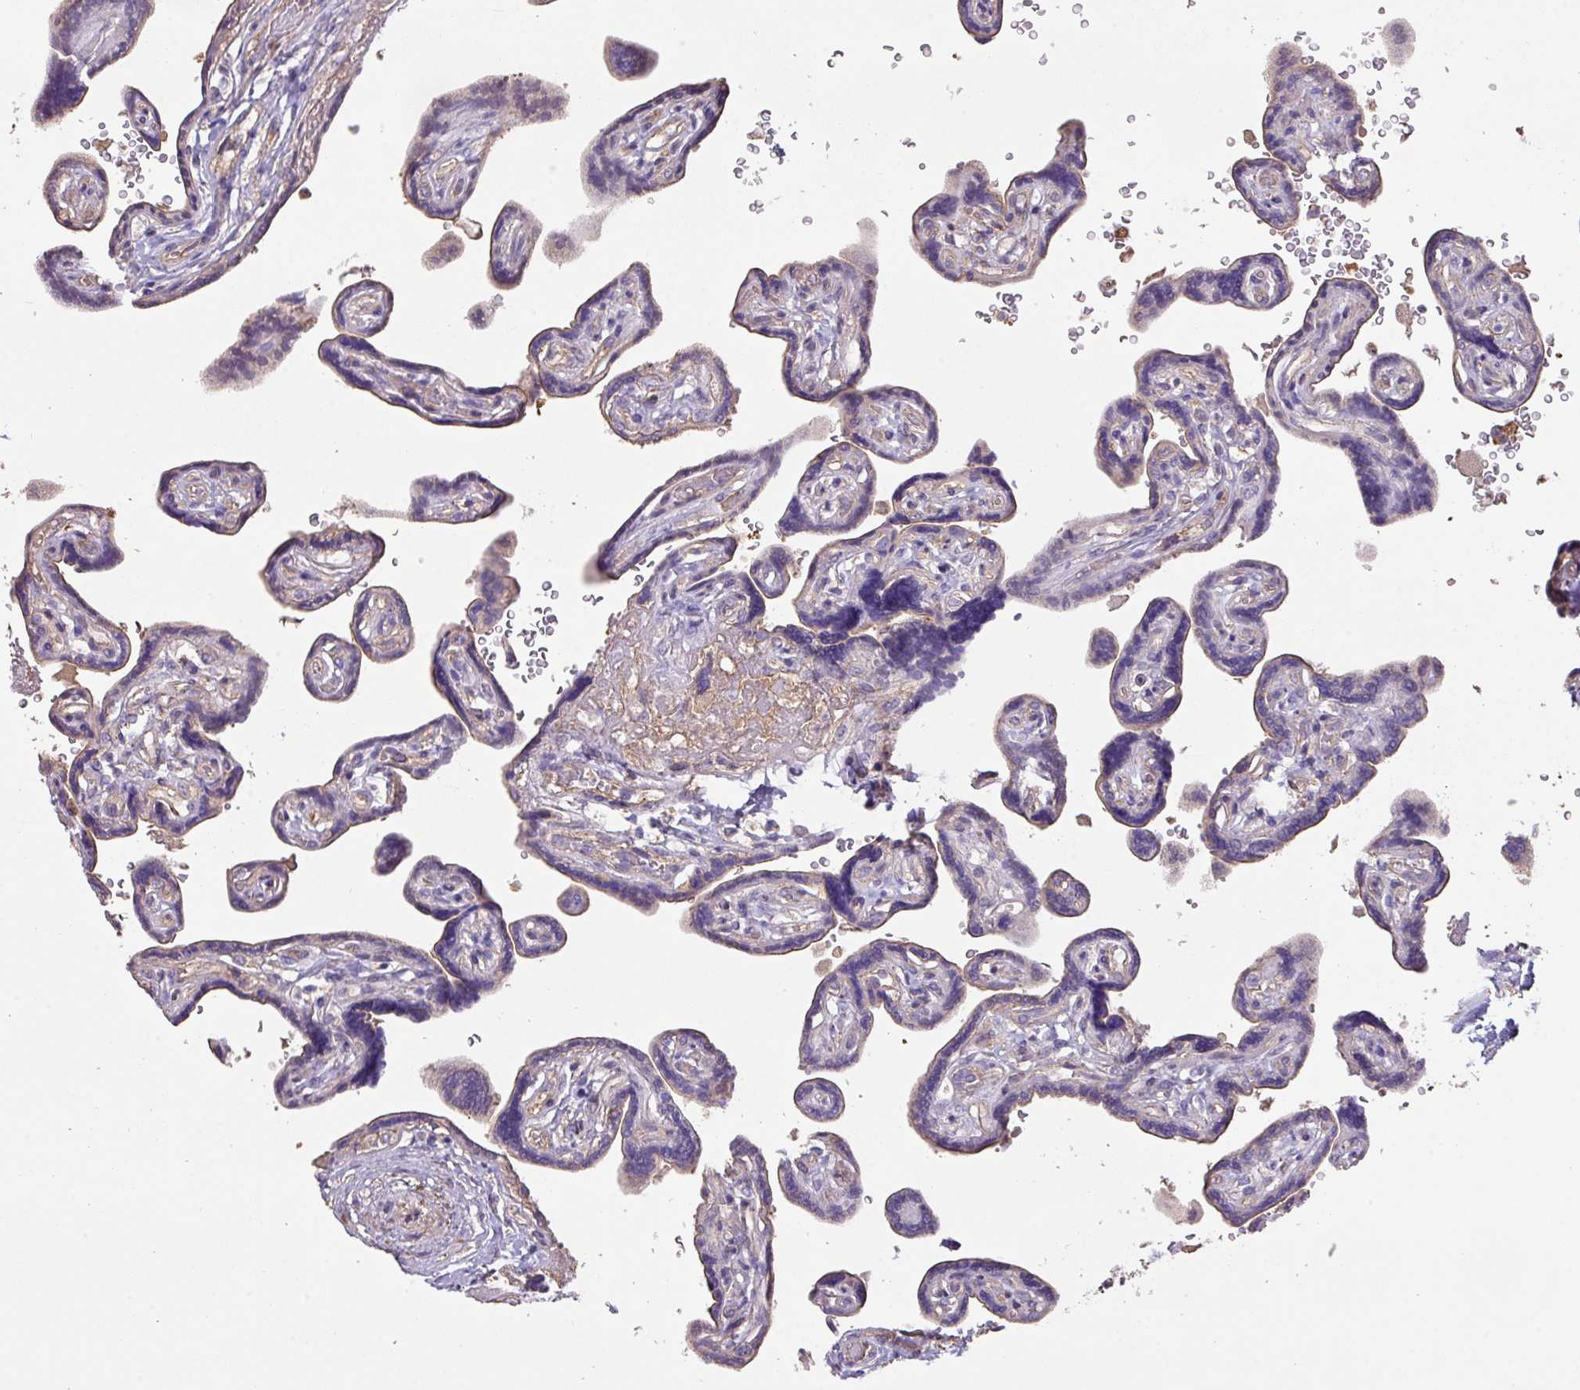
{"staining": {"intensity": "negative", "quantity": "none", "location": "none"}, "tissue": "placenta", "cell_type": "Decidual cells", "image_type": "normal", "snomed": [{"axis": "morphology", "description": "Normal tissue, NOS"}, {"axis": "topography", "description": "Placenta"}], "caption": "An immunohistochemistry micrograph of benign placenta is shown. There is no staining in decidual cells of placenta. (DAB (3,3'-diaminobenzidine) immunohistochemistry (IHC) visualized using brightfield microscopy, high magnification).", "gene": "CALML4", "patient": {"sex": "female", "age": 32}}